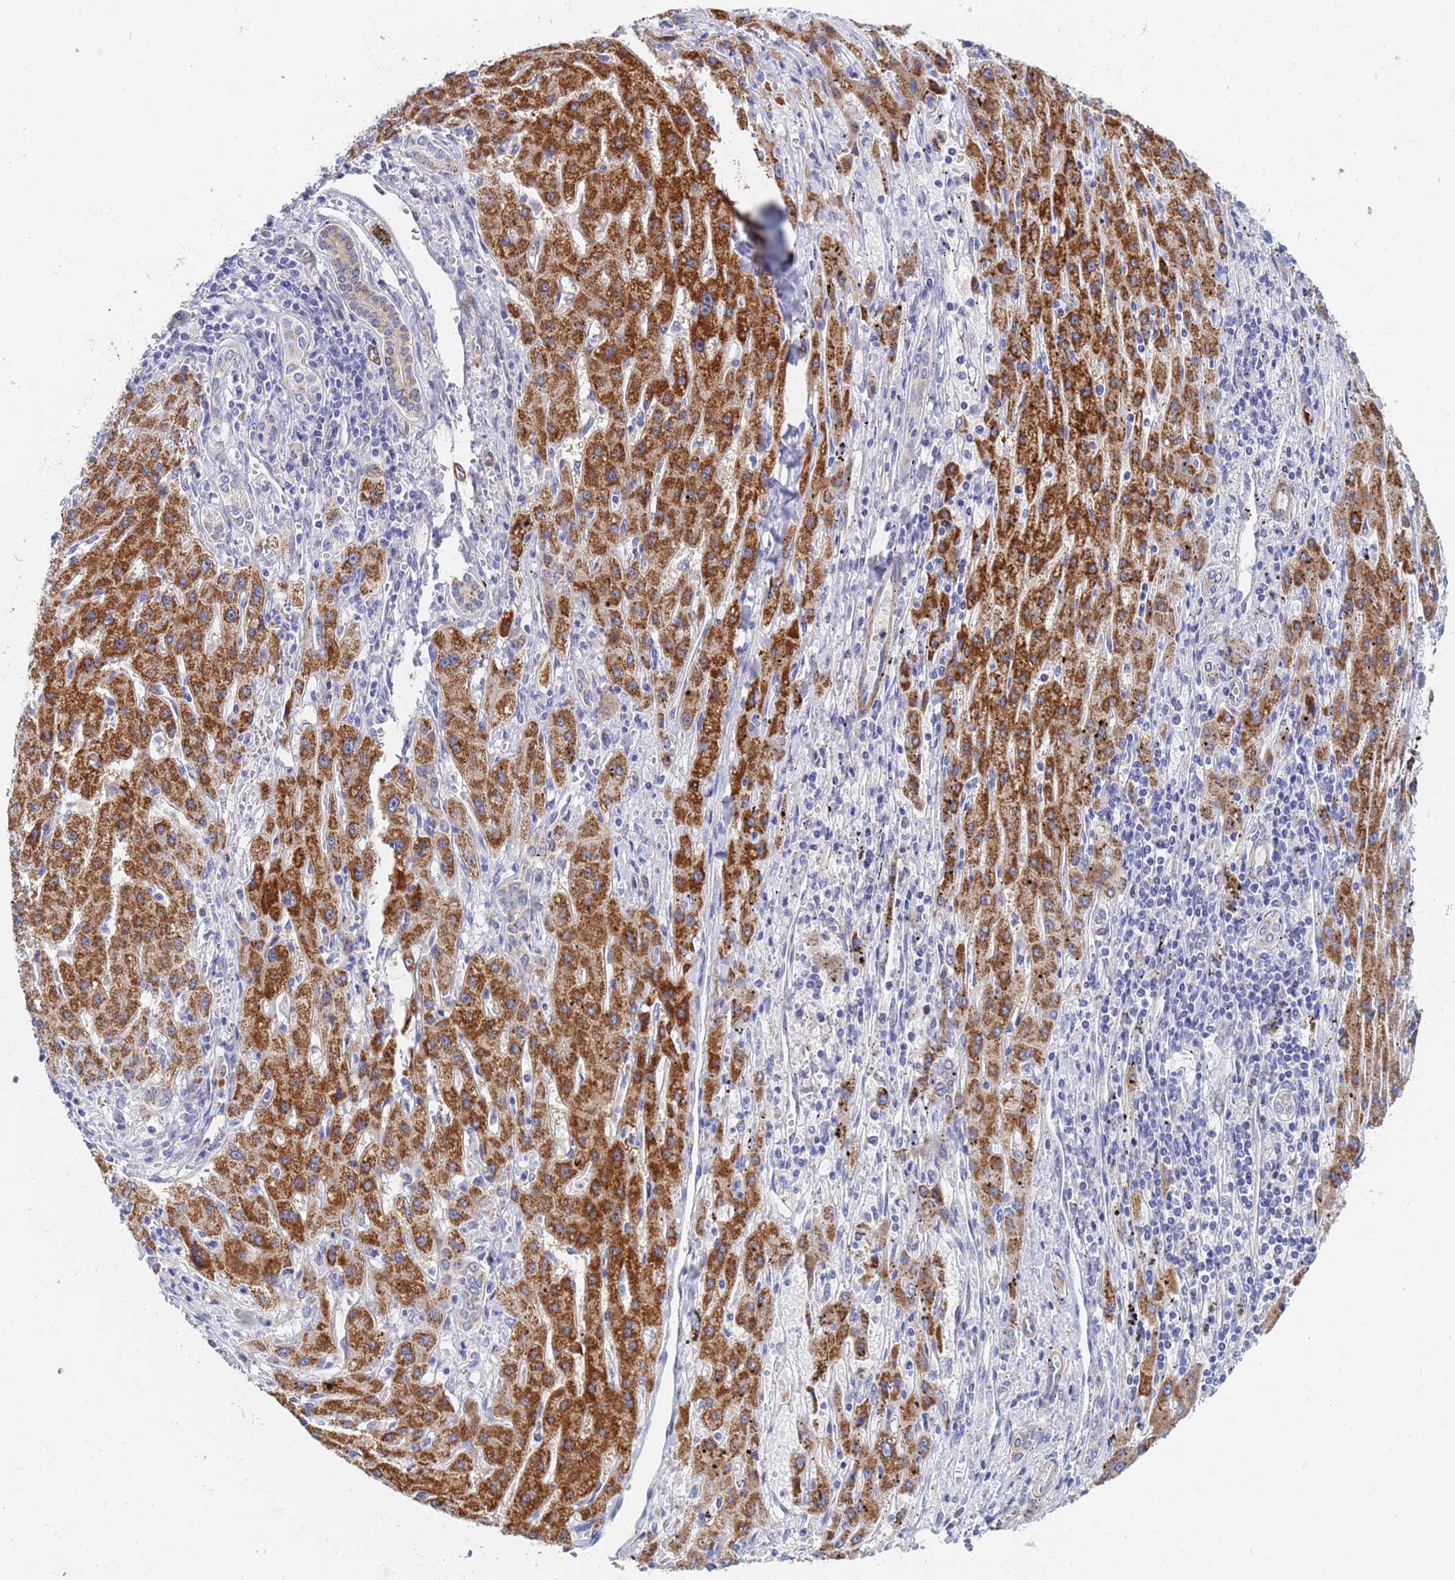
{"staining": {"intensity": "strong", "quantity": ">75%", "location": "cytoplasmic/membranous"}, "tissue": "liver cancer", "cell_type": "Tumor cells", "image_type": "cancer", "snomed": [{"axis": "morphology", "description": "Carcinoma, Hepatocellular, NOS"}, {"axis": "topography", "description": "Liver"}], "caption": "IHC (DAB (3,3'-diaminobenzidine)) staining of human liver hepatocellular carcinoma demonstrates strong cytoplasmic/membranous protein staining in about >75% of tumor cells. The protein is shown in brown color, while the nuclei are stained blue.", "gene": "SDR39U1", "patient": {"sex": "male", "age": 72}}